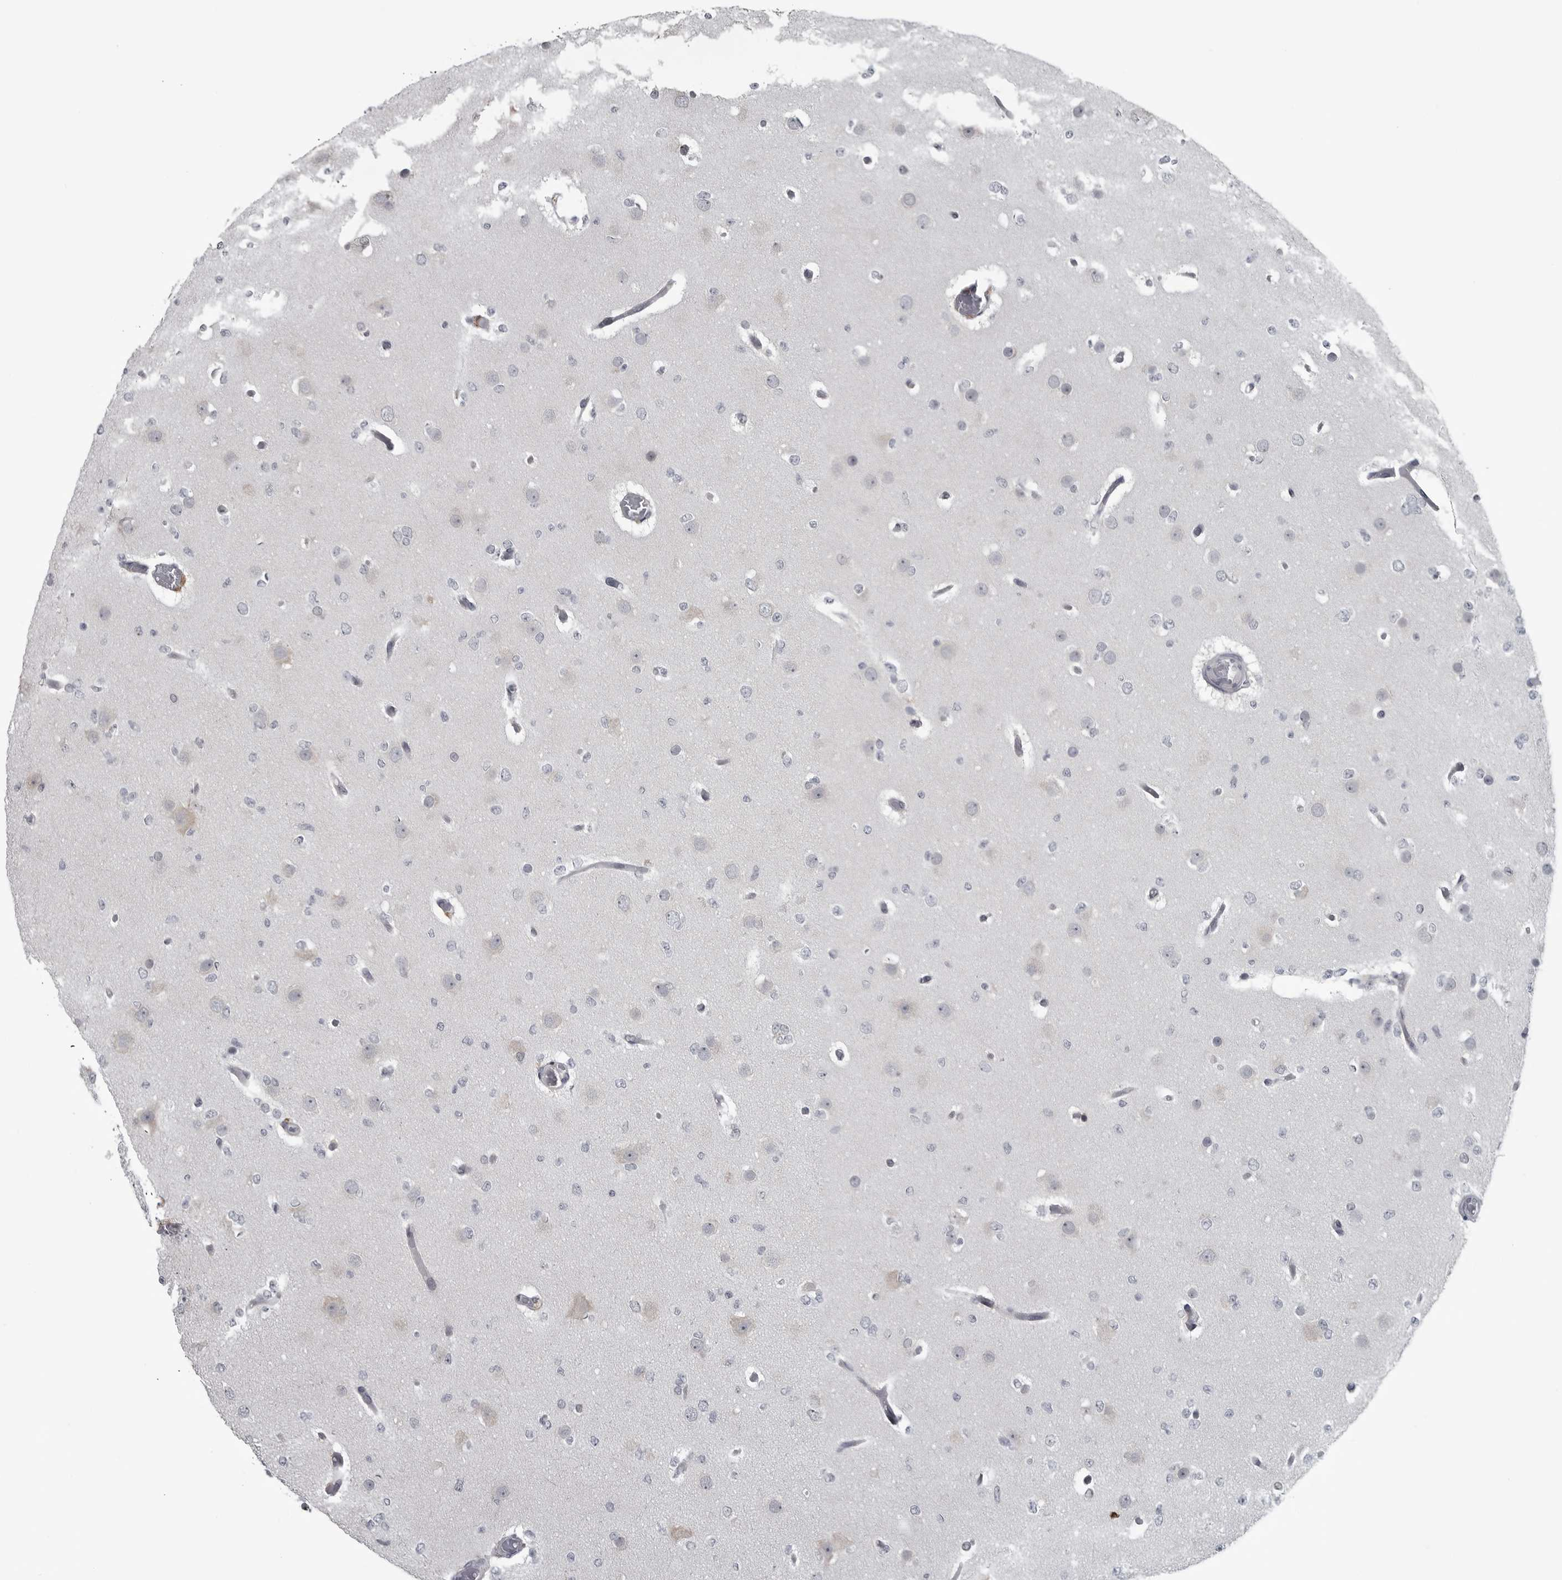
{"staining": {"intensity": "negative", "quantity": "none", "location": "none"}, "tissue": "glioma", "cell_type": "Tumor cells", "image_type": "cancer", "snomed": [{"axis": "morphology", "description": "Glioma, malignant, Low grade"}, {"axis": "topography", "description": "Brain"}], "caption": "Glioma was stained to show a protein in brown. There is no significant expression in tumor cells. (Brightfield microscopy of DAB (3,3'-diaminobenzidine) IHC at high magnification).", "gene": "LYSMD1", "patient": {"sex": "female", "age": 22}}